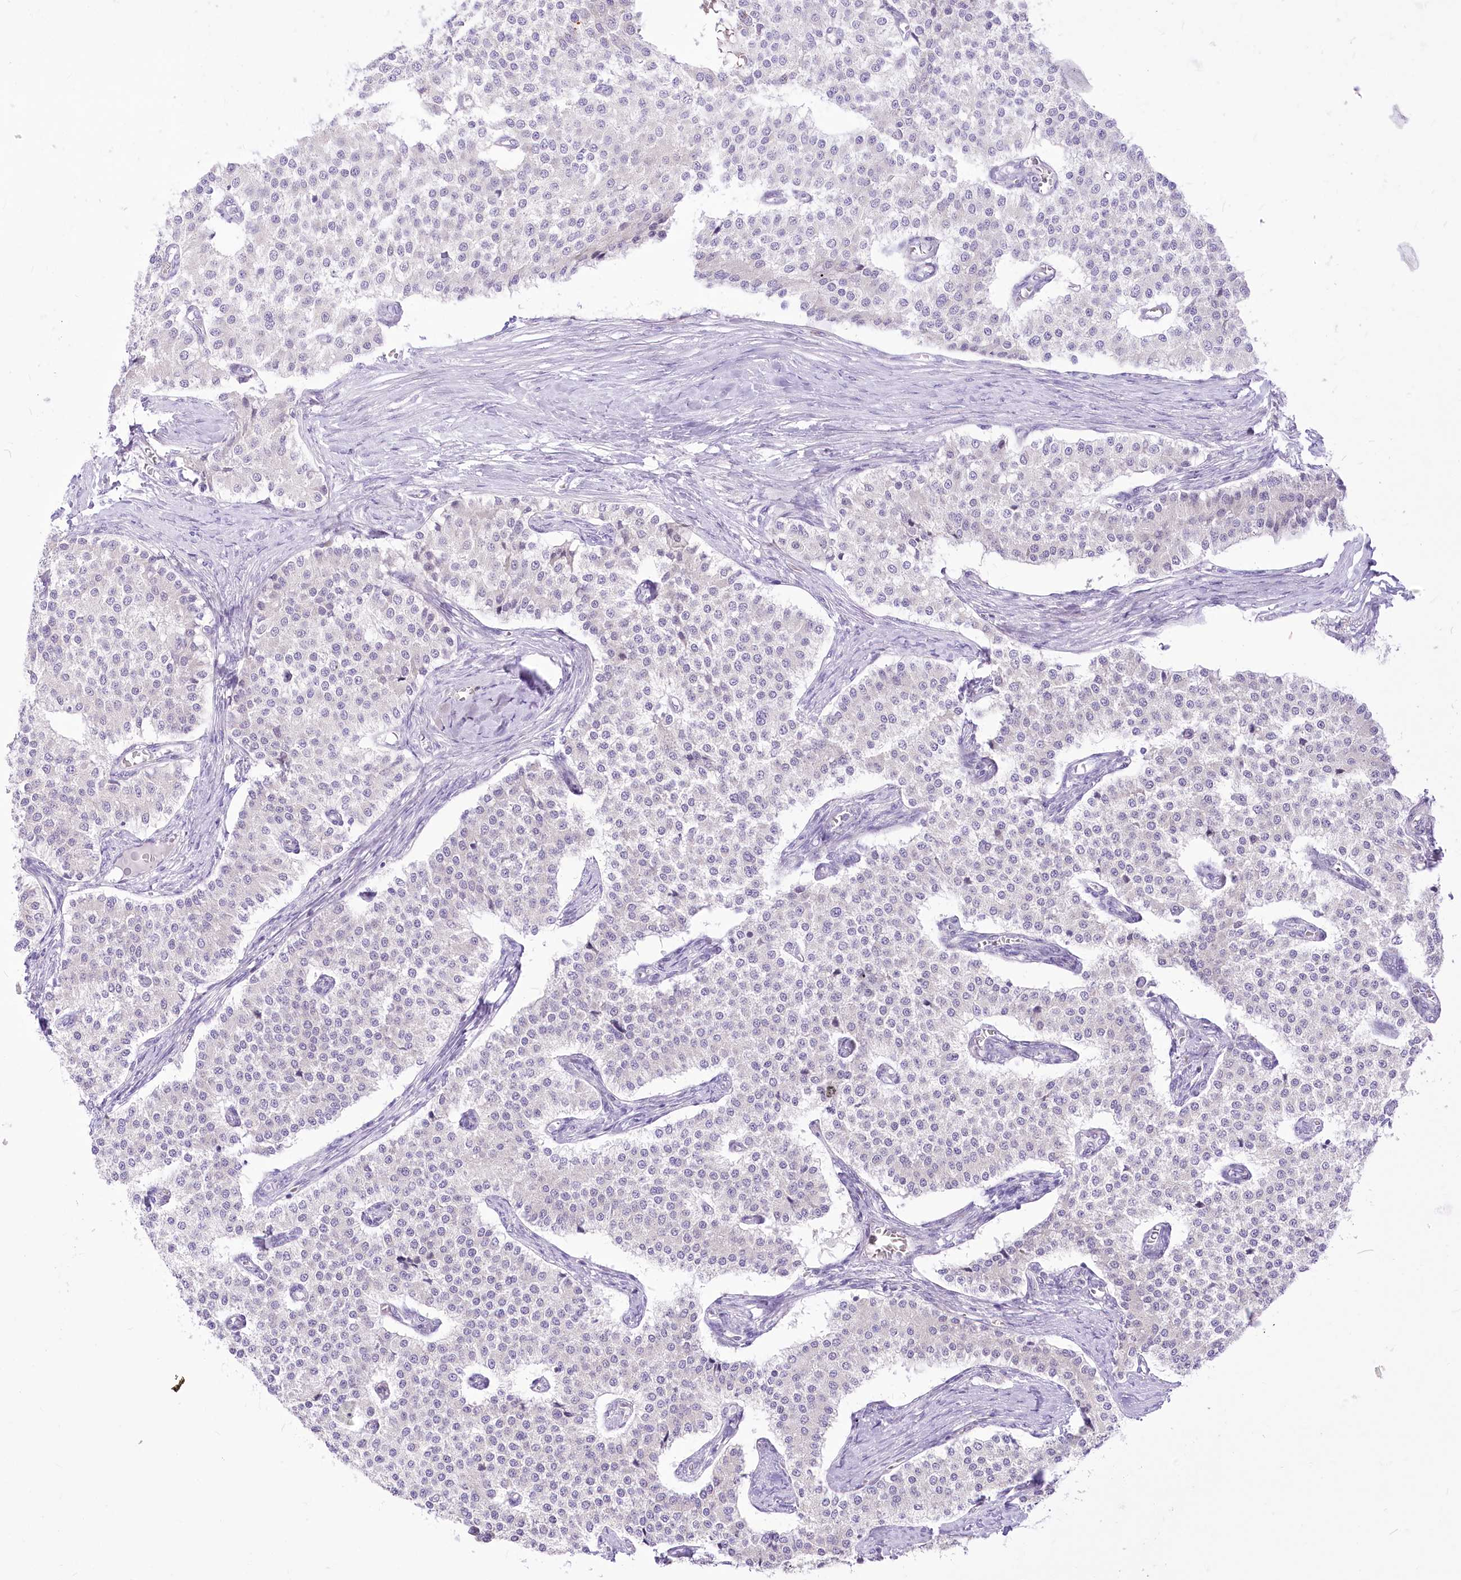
{"staining": {"intensity": "negative", "quantity": "none", "location": "none"}, "tissue": "carcinoid", "cell_type": "Tumor cells", "image_type": "cancer", "snomed": [{"axis": "morphology", "description": "Carcinoid, malignant, NOS"}, {"axis": "topography", "description": "Colon"}], "caption": "The immunohistochemistry (IHC) image has no significant staining in tumor cells of carcinoid tissue.", "gene": "BEND7", "patient": {"sex": "female", "age": 52}}